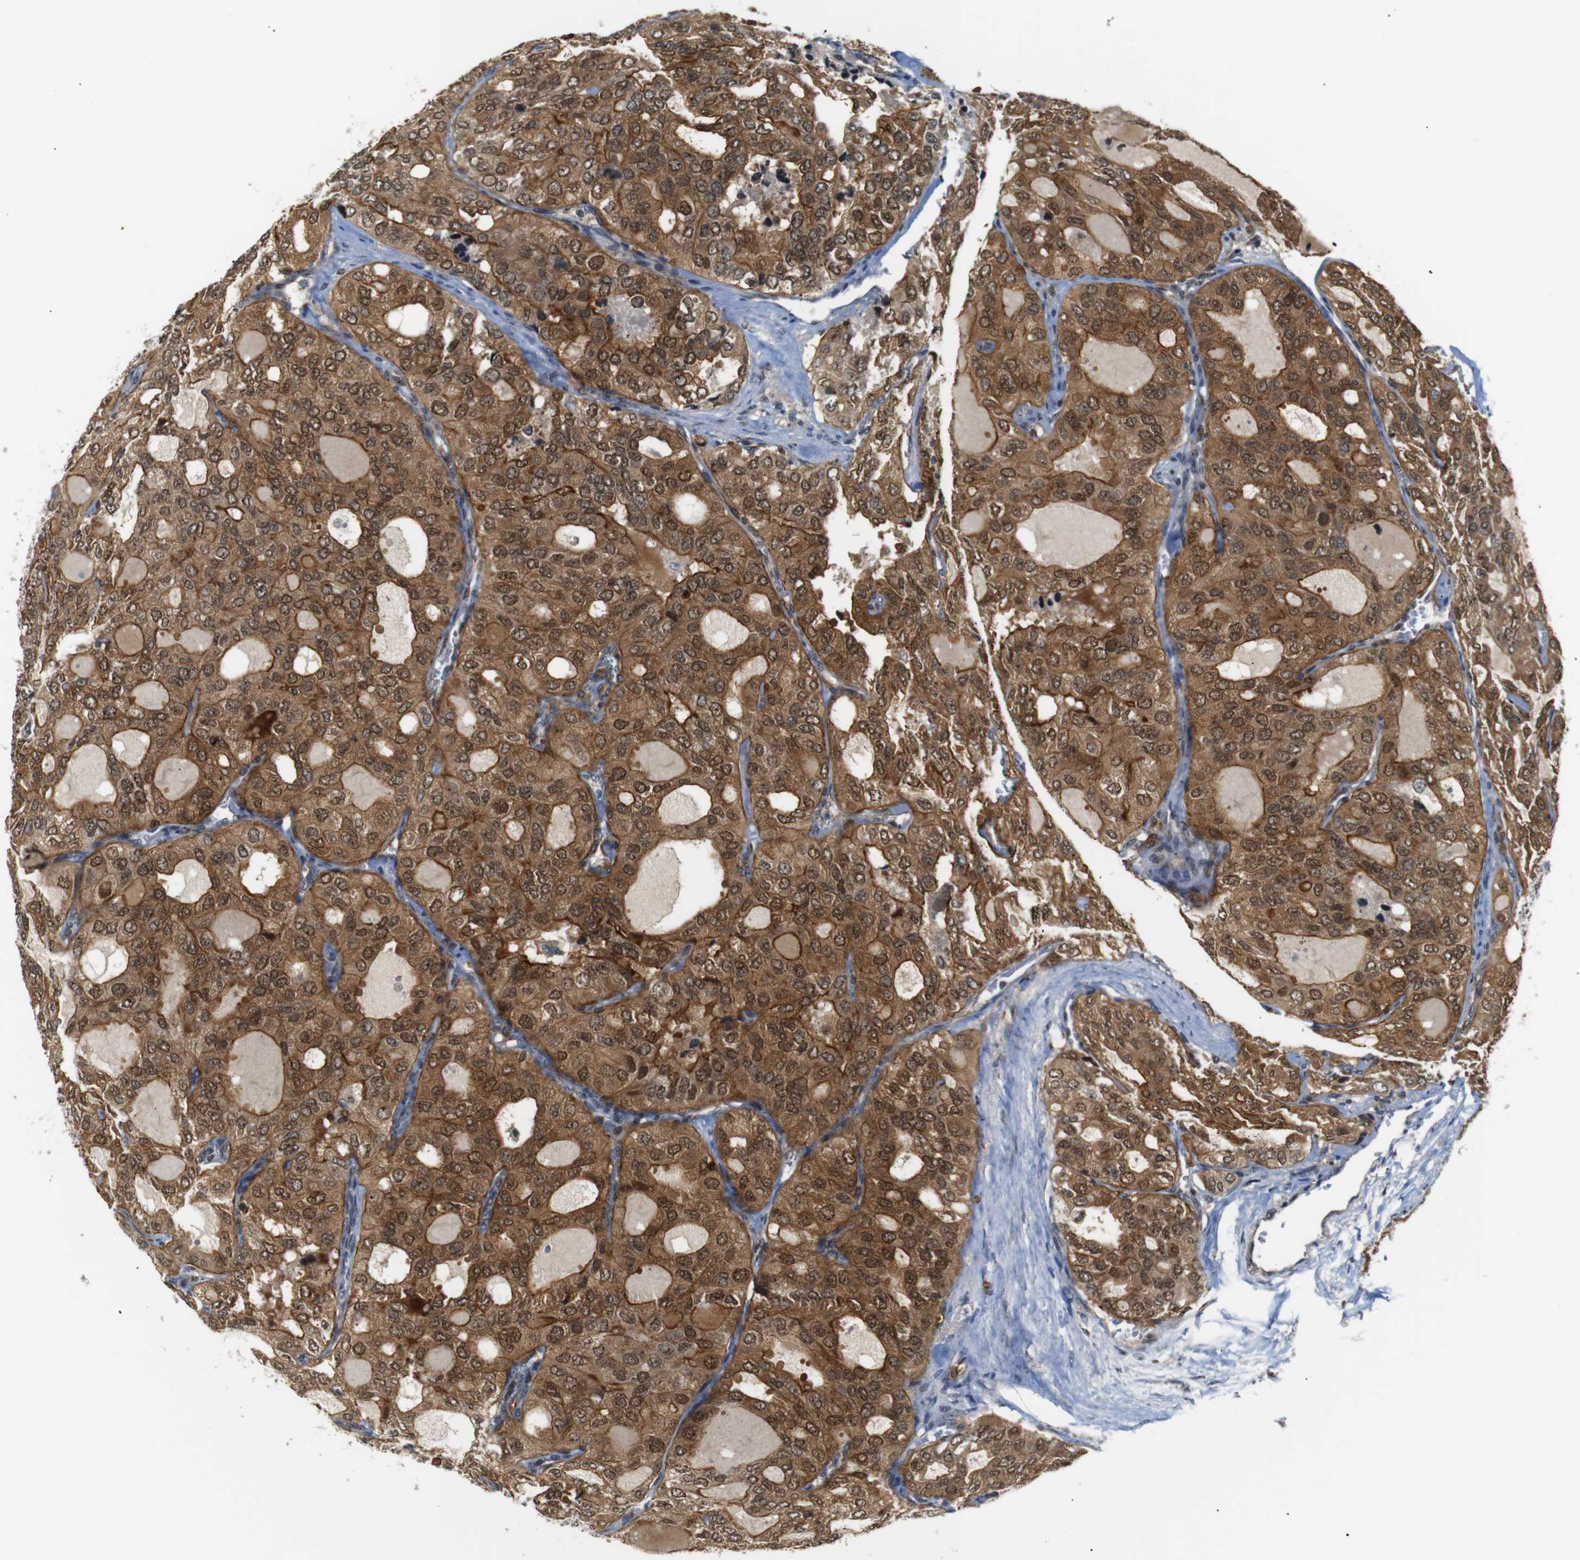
{"staining": {"intensity": "moderate", "quantity": ">75%", "location": "cytoplasmic/membranous,nuclear"}, "tissue": "thyroid cancer", "cell_type": "Tumor cells", "image_type": "cancer", "snomed": [{"axis": "morphology", "description": "Follicular adenoma carcinoma, NOS"}, {"axis": "topography", "description": "Thyroid gland"}], "caption": "About >75% of tumor cells in human thyroid cancer show moderate cytoplasmic/membranous and nuclear protein staining as visualized by brown immunohistochemical staining.", "gene": "PARN", "patient": {"sex": "male", "age": 75}}